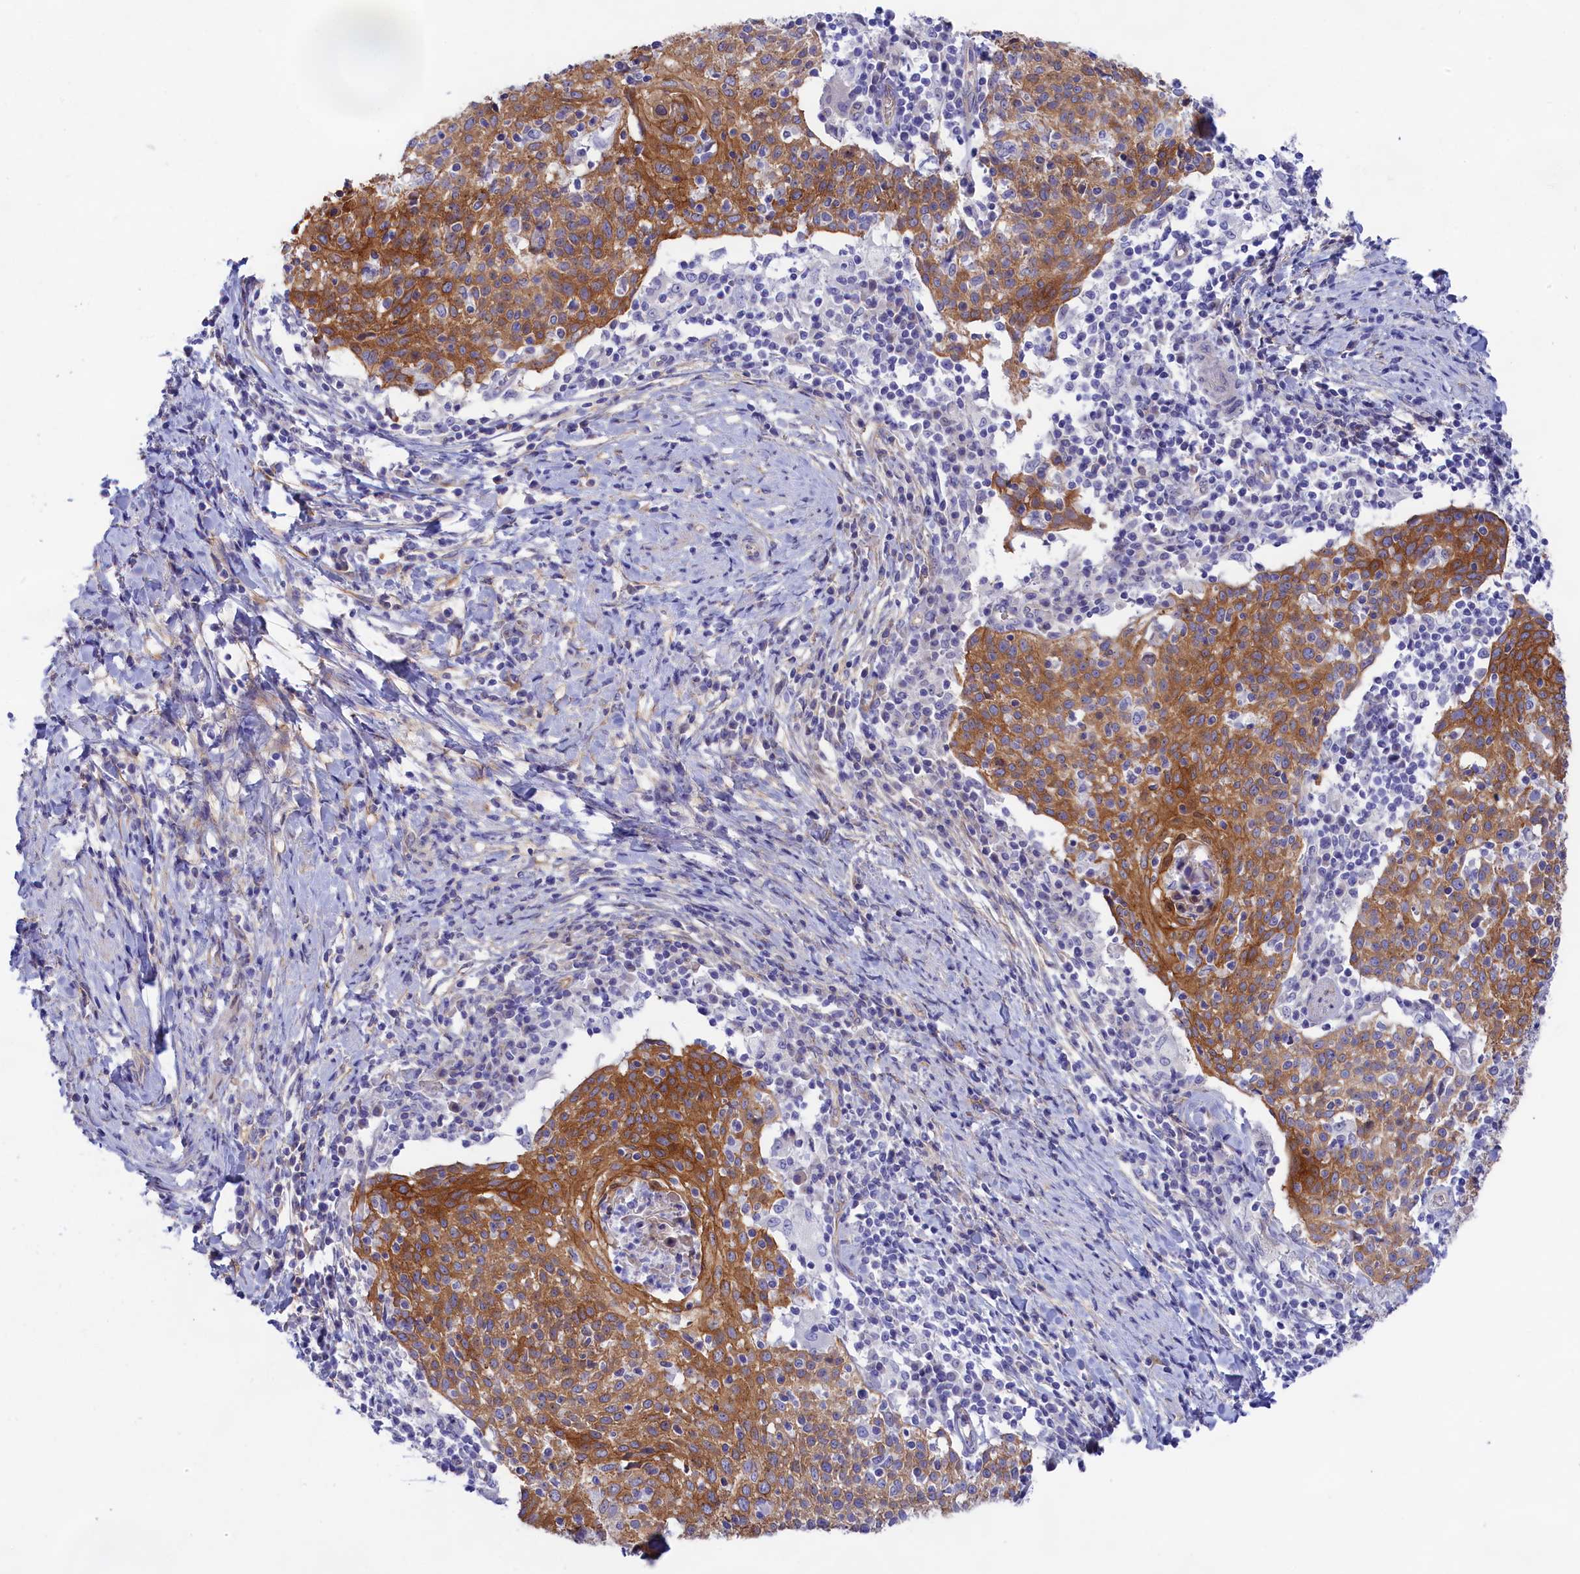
{"staining": {"intensity": "moderate", "quantity": ">75%", "location": "cytoplasmic/membranous"}, "tissue": "cervical cancer", "cell_type": "Tumor cells", "image_type": "cancer", "snomed": [{"axis": "morphology", "description": "Squamous cell carcinoma, NOS"}, {"axis": "topography", "description": "Cervix"}], "caption": "Human cervical squamous cell carcinoma stained with a protein marker exhibits moderate staining in tumor cells.", "gene": "PPP1R13L", "patient": {"sex": "female", "age": 52}}